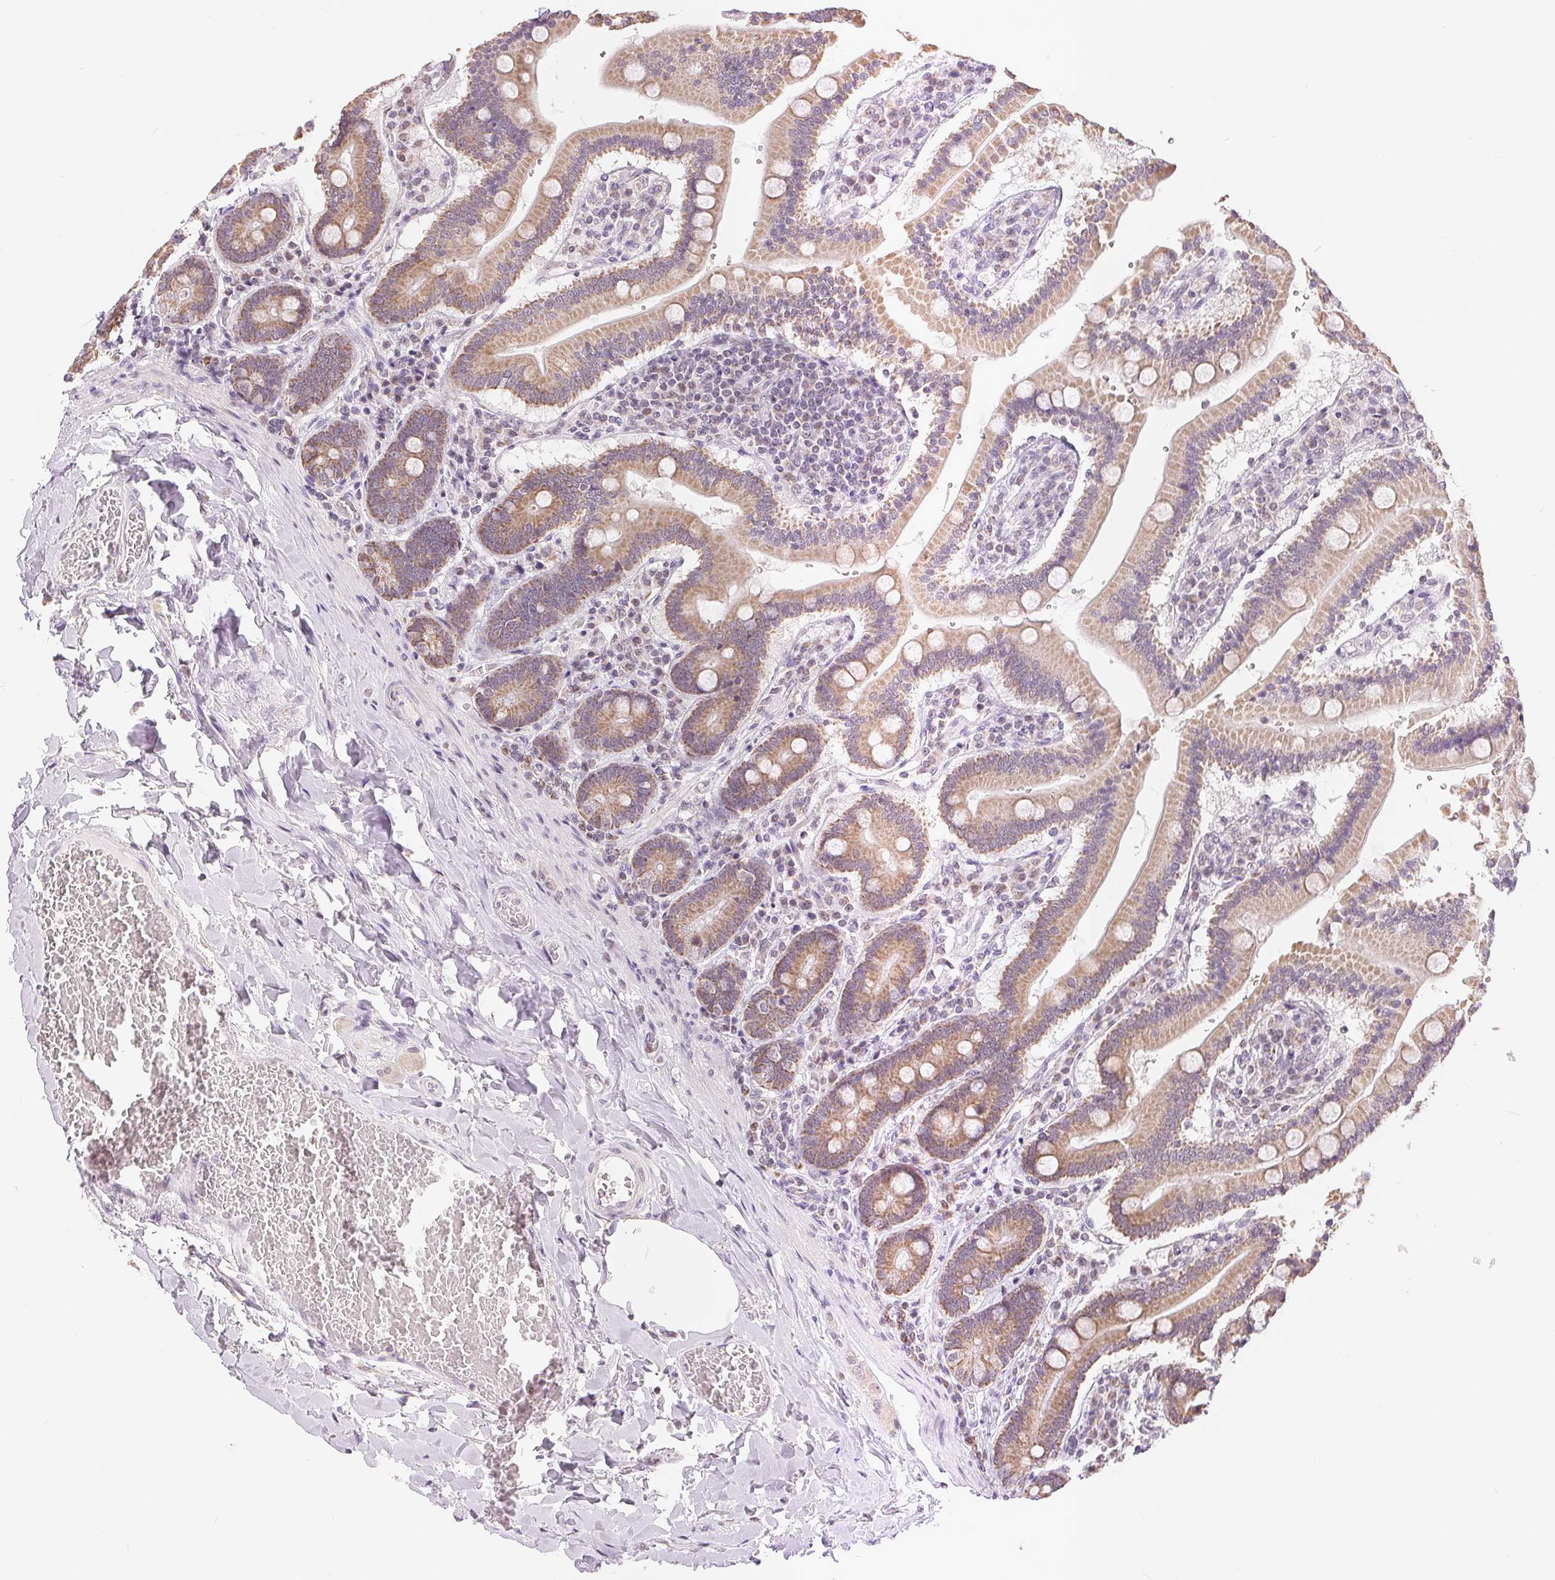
{"staining": {"intensity": "moderate", "quantity": ">75%", "location": "cytoplasmic/membranous"}, "tissue": "duodenum", "cell_type": "Glandular cells", "image_type": "normal", "snomed": [{"axis": "morphology", "description": "Normal tissue, NOS"}, {"axis": "topography", "description": "Duodenum"}], "caption": "Immunohistochemical staining of normal duodenum demonstrates >75% levels of moderate cytoplasmic/membranous protein staining in approximately >75% of glandular cells. The staining was performed using DAB to visualize the protein expression in brown, while the nuclei were stained in blue with hematoxylin (Magnification: 20x).", "gene": "POU2F2", "patient": {"sex": "female", "age": 62}}